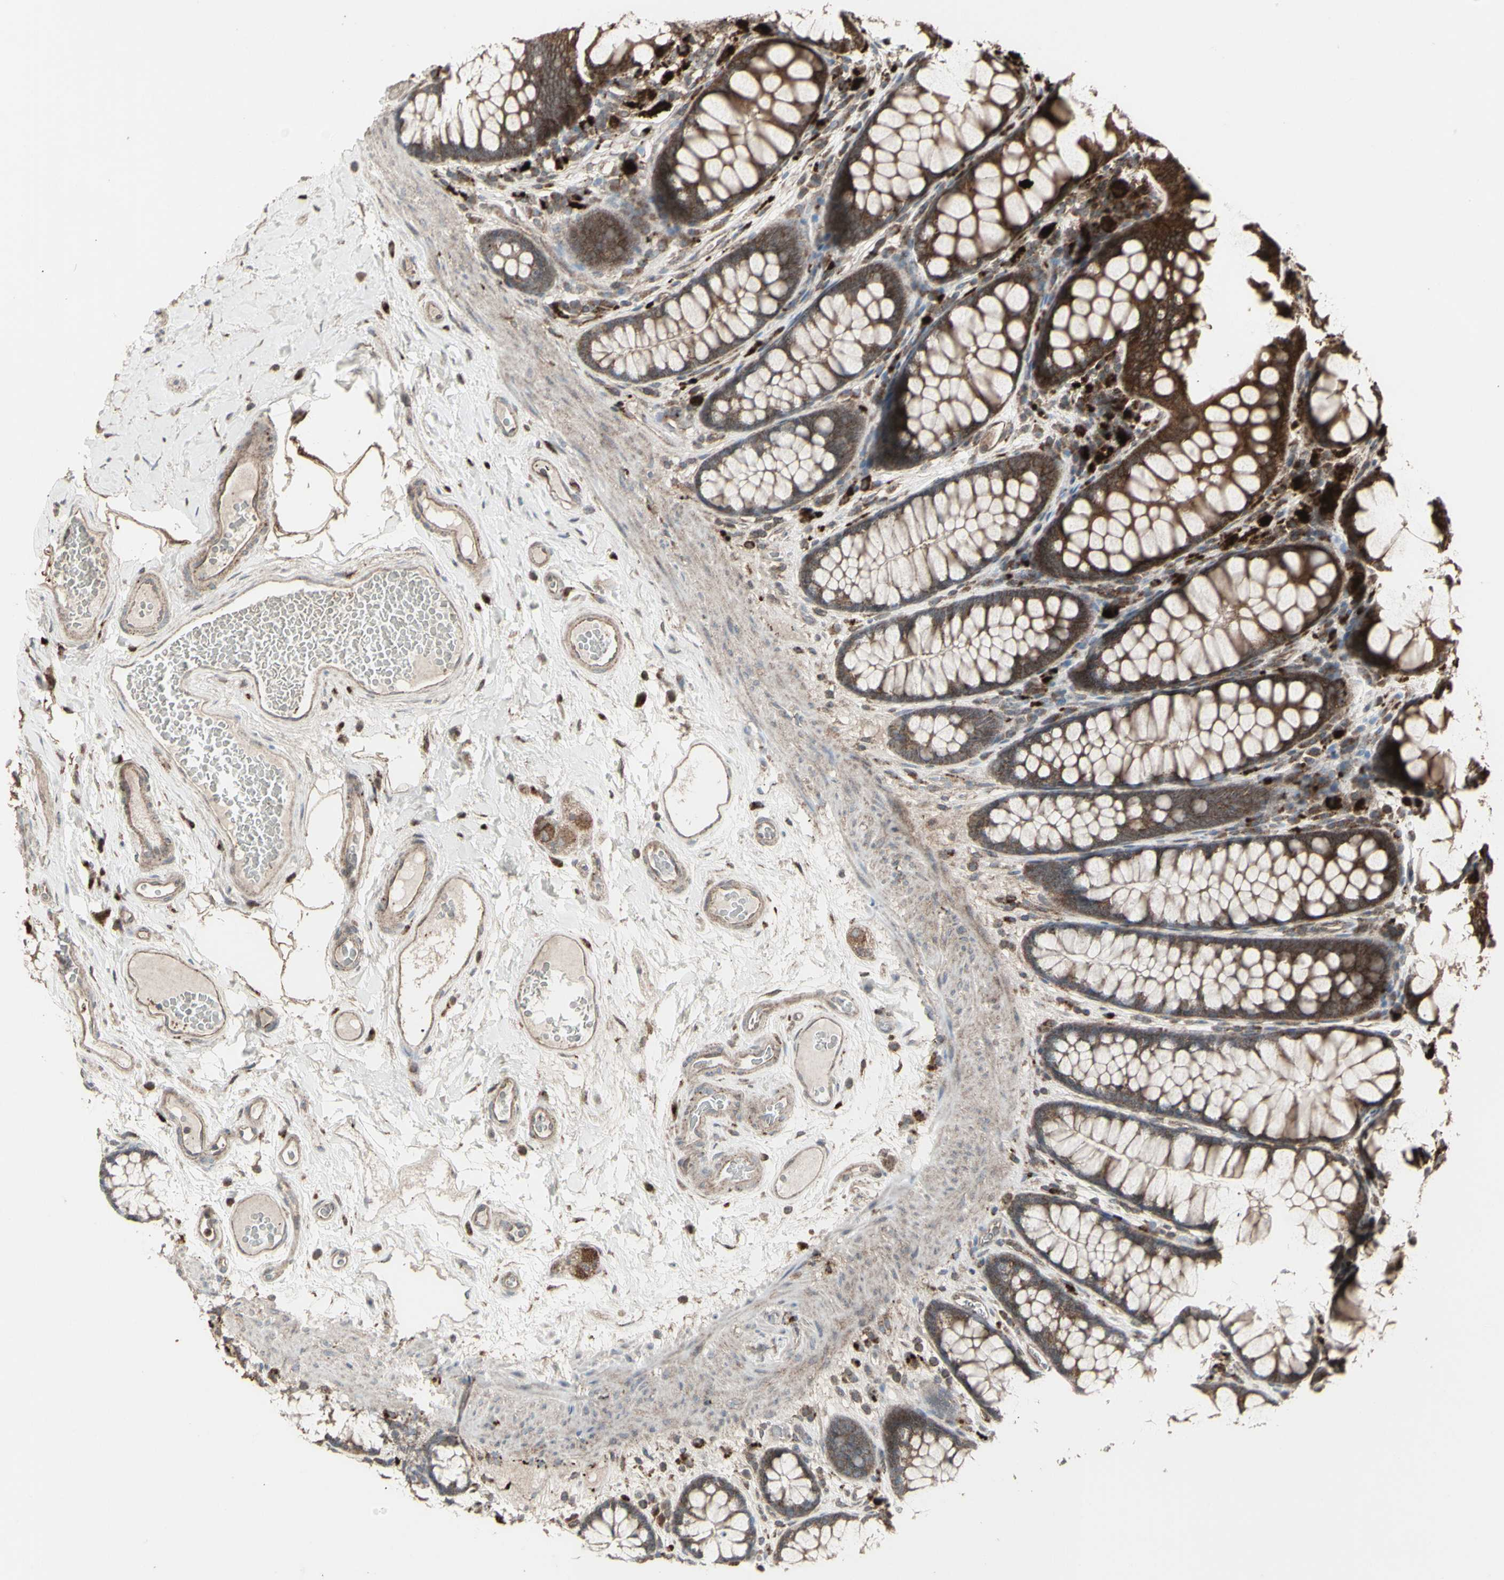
{"staining": {"intensity": "moderate", "quantity": ">75%", "location": "cytoplasmic/membranous"}, "tissue": "colon", "cell_type": "Endothelial cells", "image_type": "normal", "snomed": [{"axis": "morphology", "description": "Normal tissue, NOS"}, {"axis": "topography", "description": "Colon"}], "caption": "The immunohistochemical stain labels moderate cytoplasmic/membranous staining in endothelial cells of benign colon. Nuclei are stained in blue.", "gene": "RNASEL", "patient": {"sex": "female", "age": 55}}